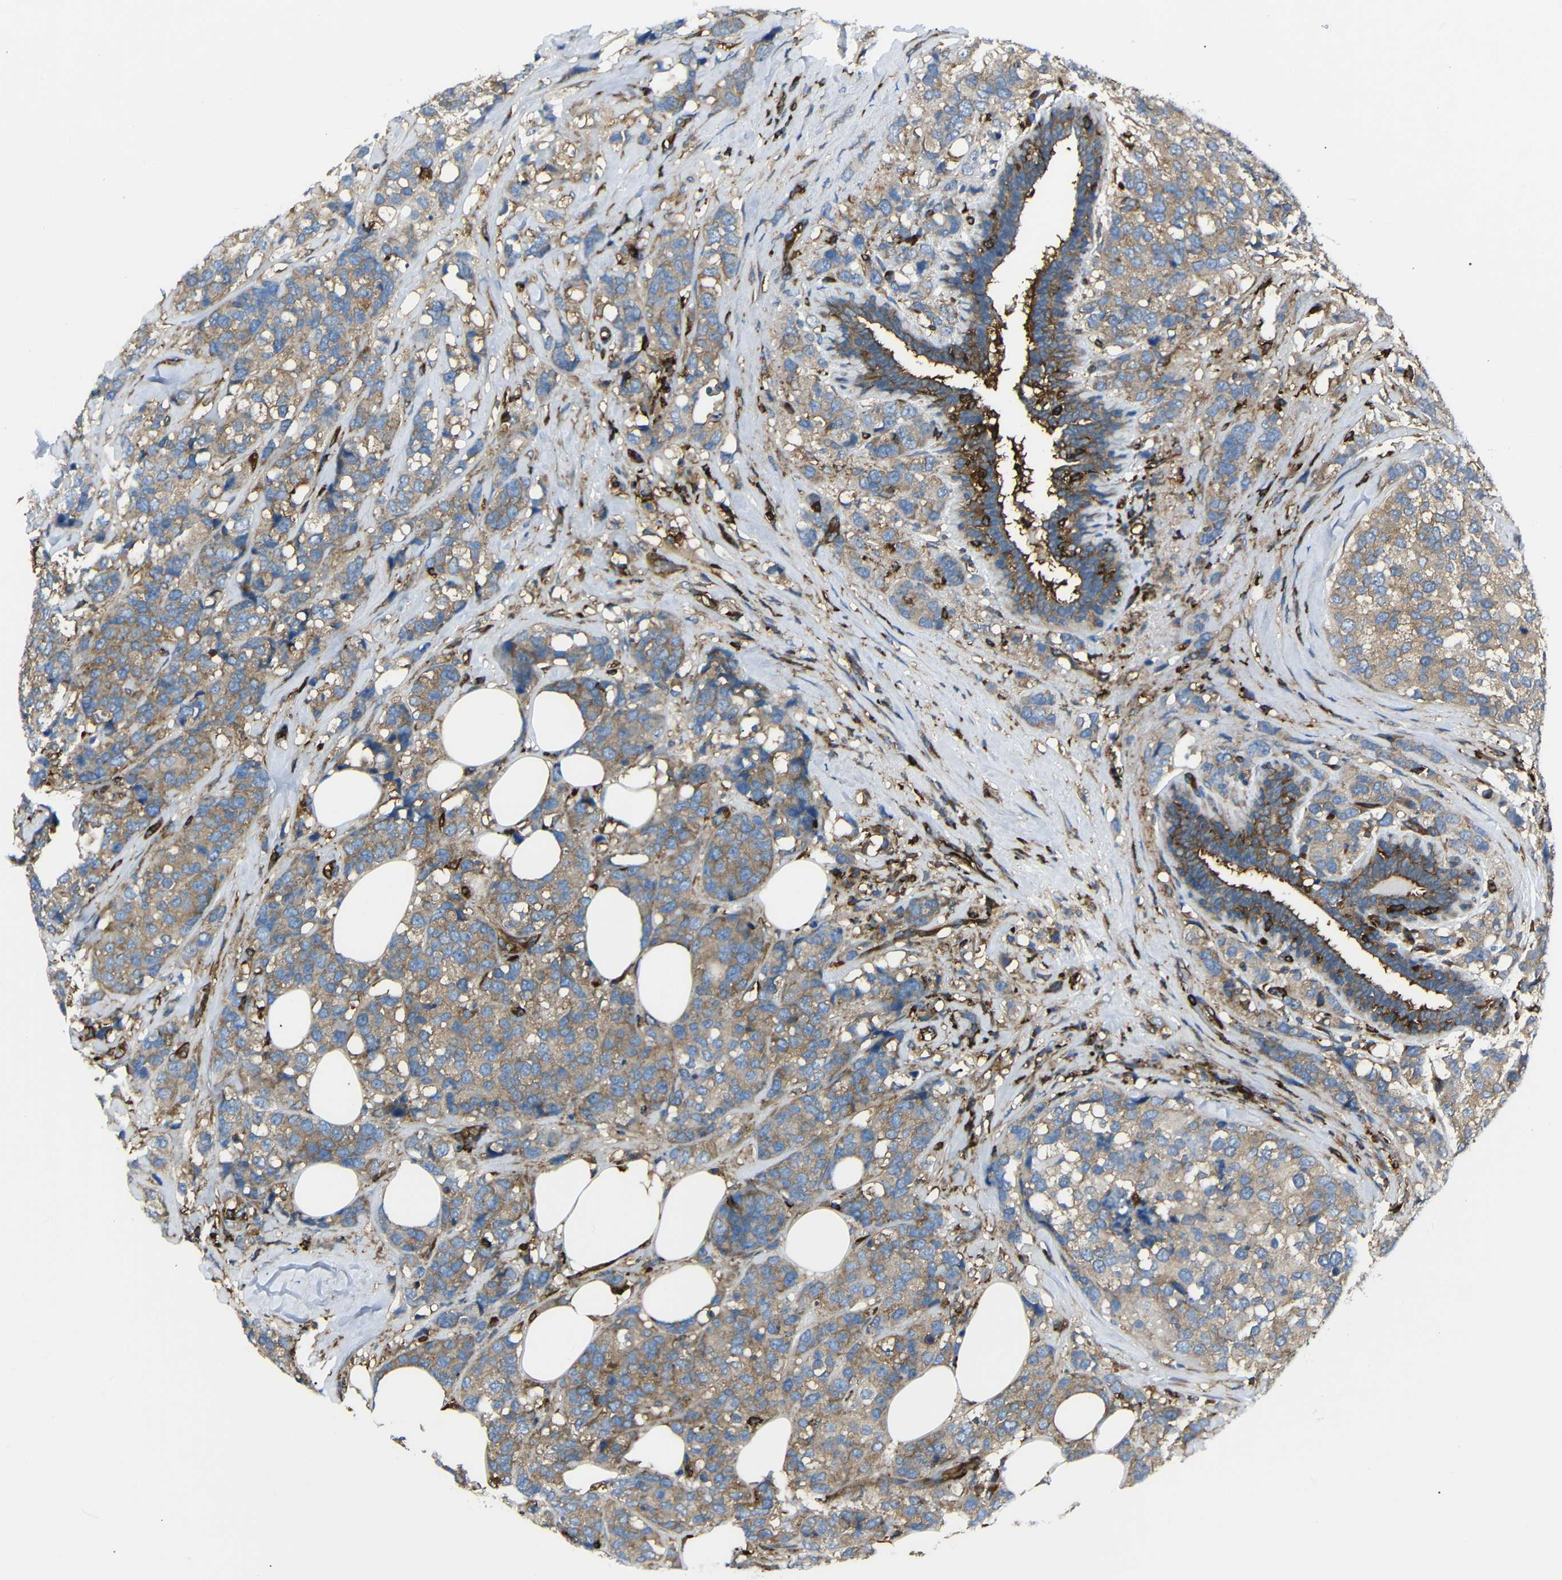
{"staining": {"intensity": "weak", "quantity": ">75%", "location": "cytoplasmic/membranous"}, "tissue": "breast cancer", "cell_type": "Tumor cells", "image_type": "cancer", "snomed": [{"axis": "morphology", "description": "Lobular carcinoma"}, {"axis": "topography", "description": "Breast"}], "caption": "Lobular carcinoma (breast) was stained to show a protein in brown. There is low levels of weak cytoplasmic/membranous positivity in approximately >75% of tumor cells. The staining is performed using DAB (3,3'-diaminobenzidine) brown chromogen to label protein expression. The nuclei are counter-stained blue using hematoxylin.", "gene": "ARHGEF1", "patient": {"sex": "female", "age": 59}}